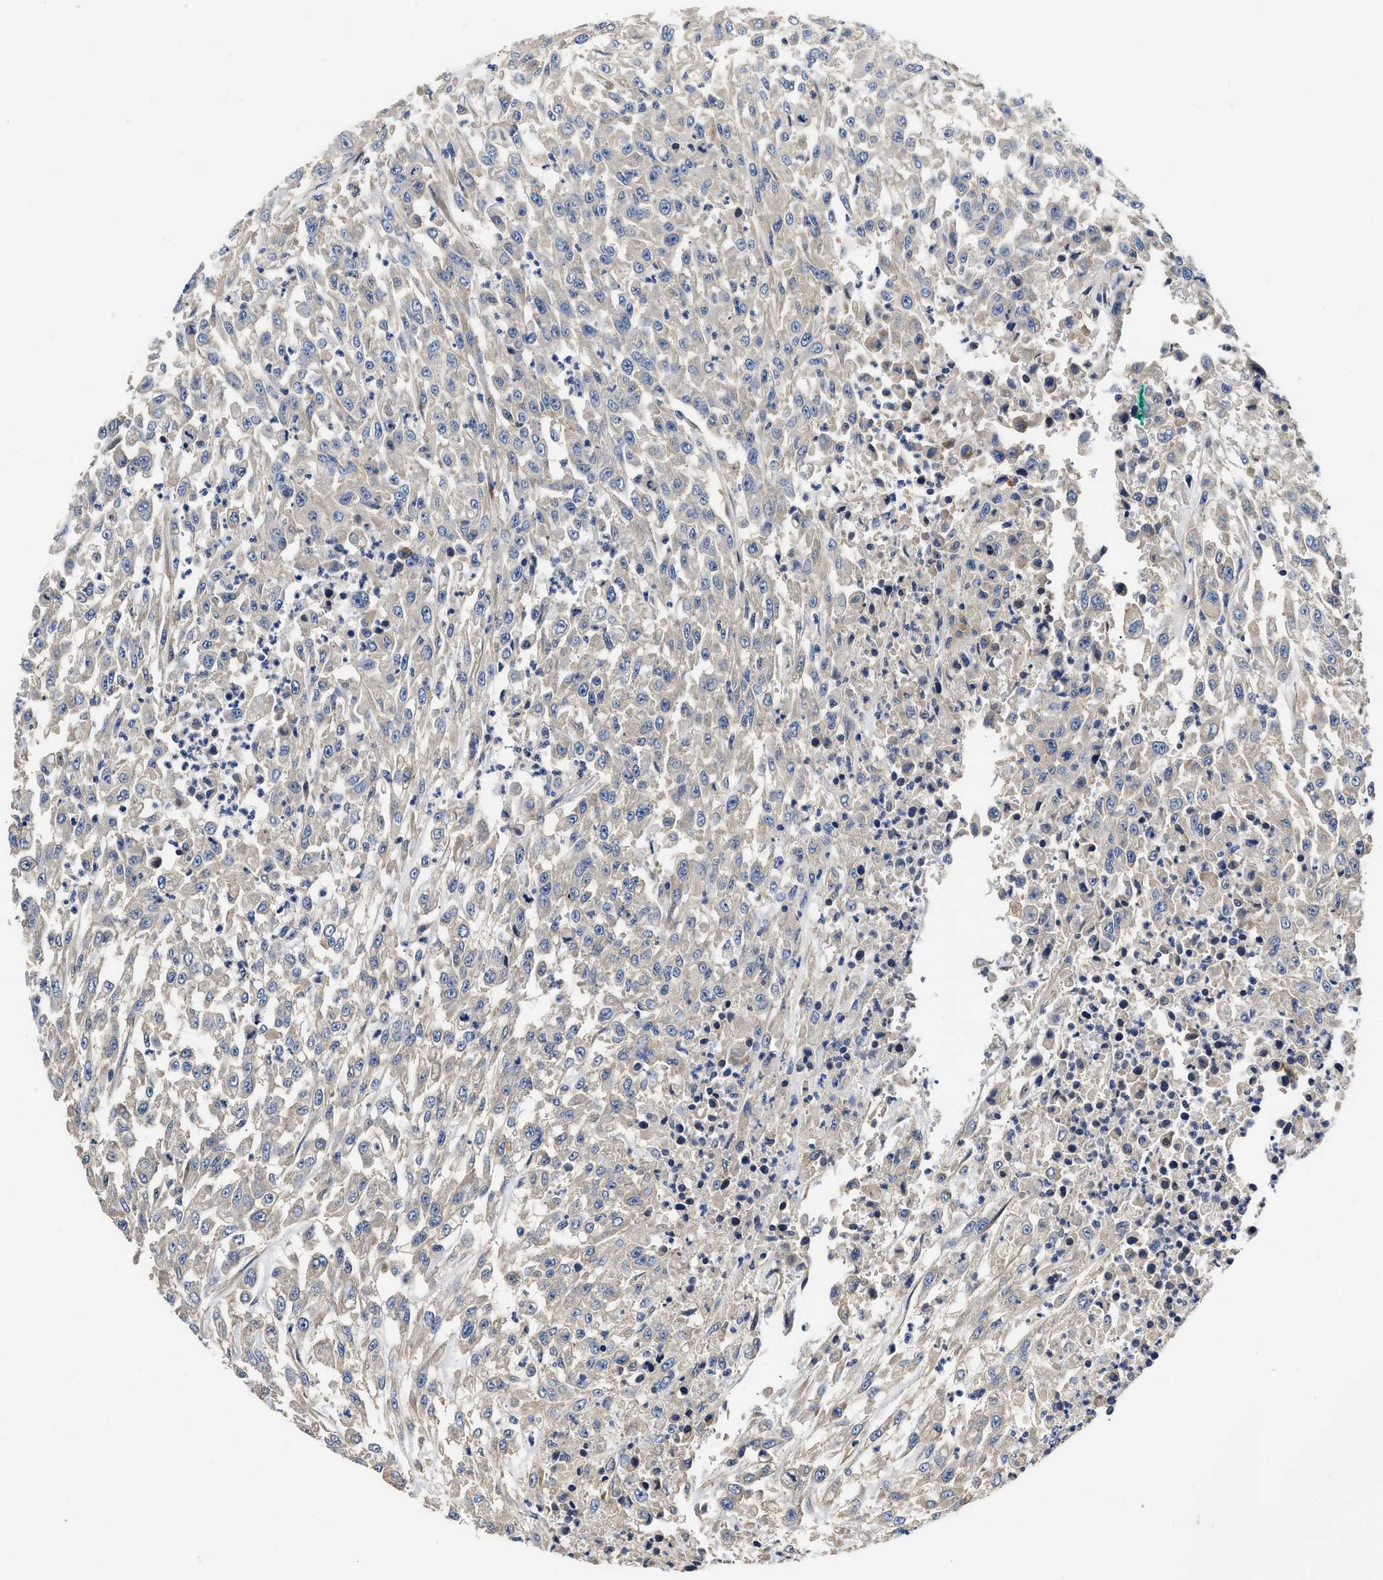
{"staining": {"intensity": "negative", "quantity": "none", "location": "none"}, "tissue": "urothelial cancer", "cell_type": "Tumor cells", "image_type": "cancer", "snomed": [{"axis": "morphology", "description": "Urothelial carcinoma, High grade"}, {"axis": "topography", "description": "Urinary bladder"}], "caption": "Immunohistochemistry micrograph of high-grade urothelial carcinoma stained for a protein (brown), which displays no expression in tumor cells.", "gene": "TEX2", "patient": {"sex": "male", "age": 46}}